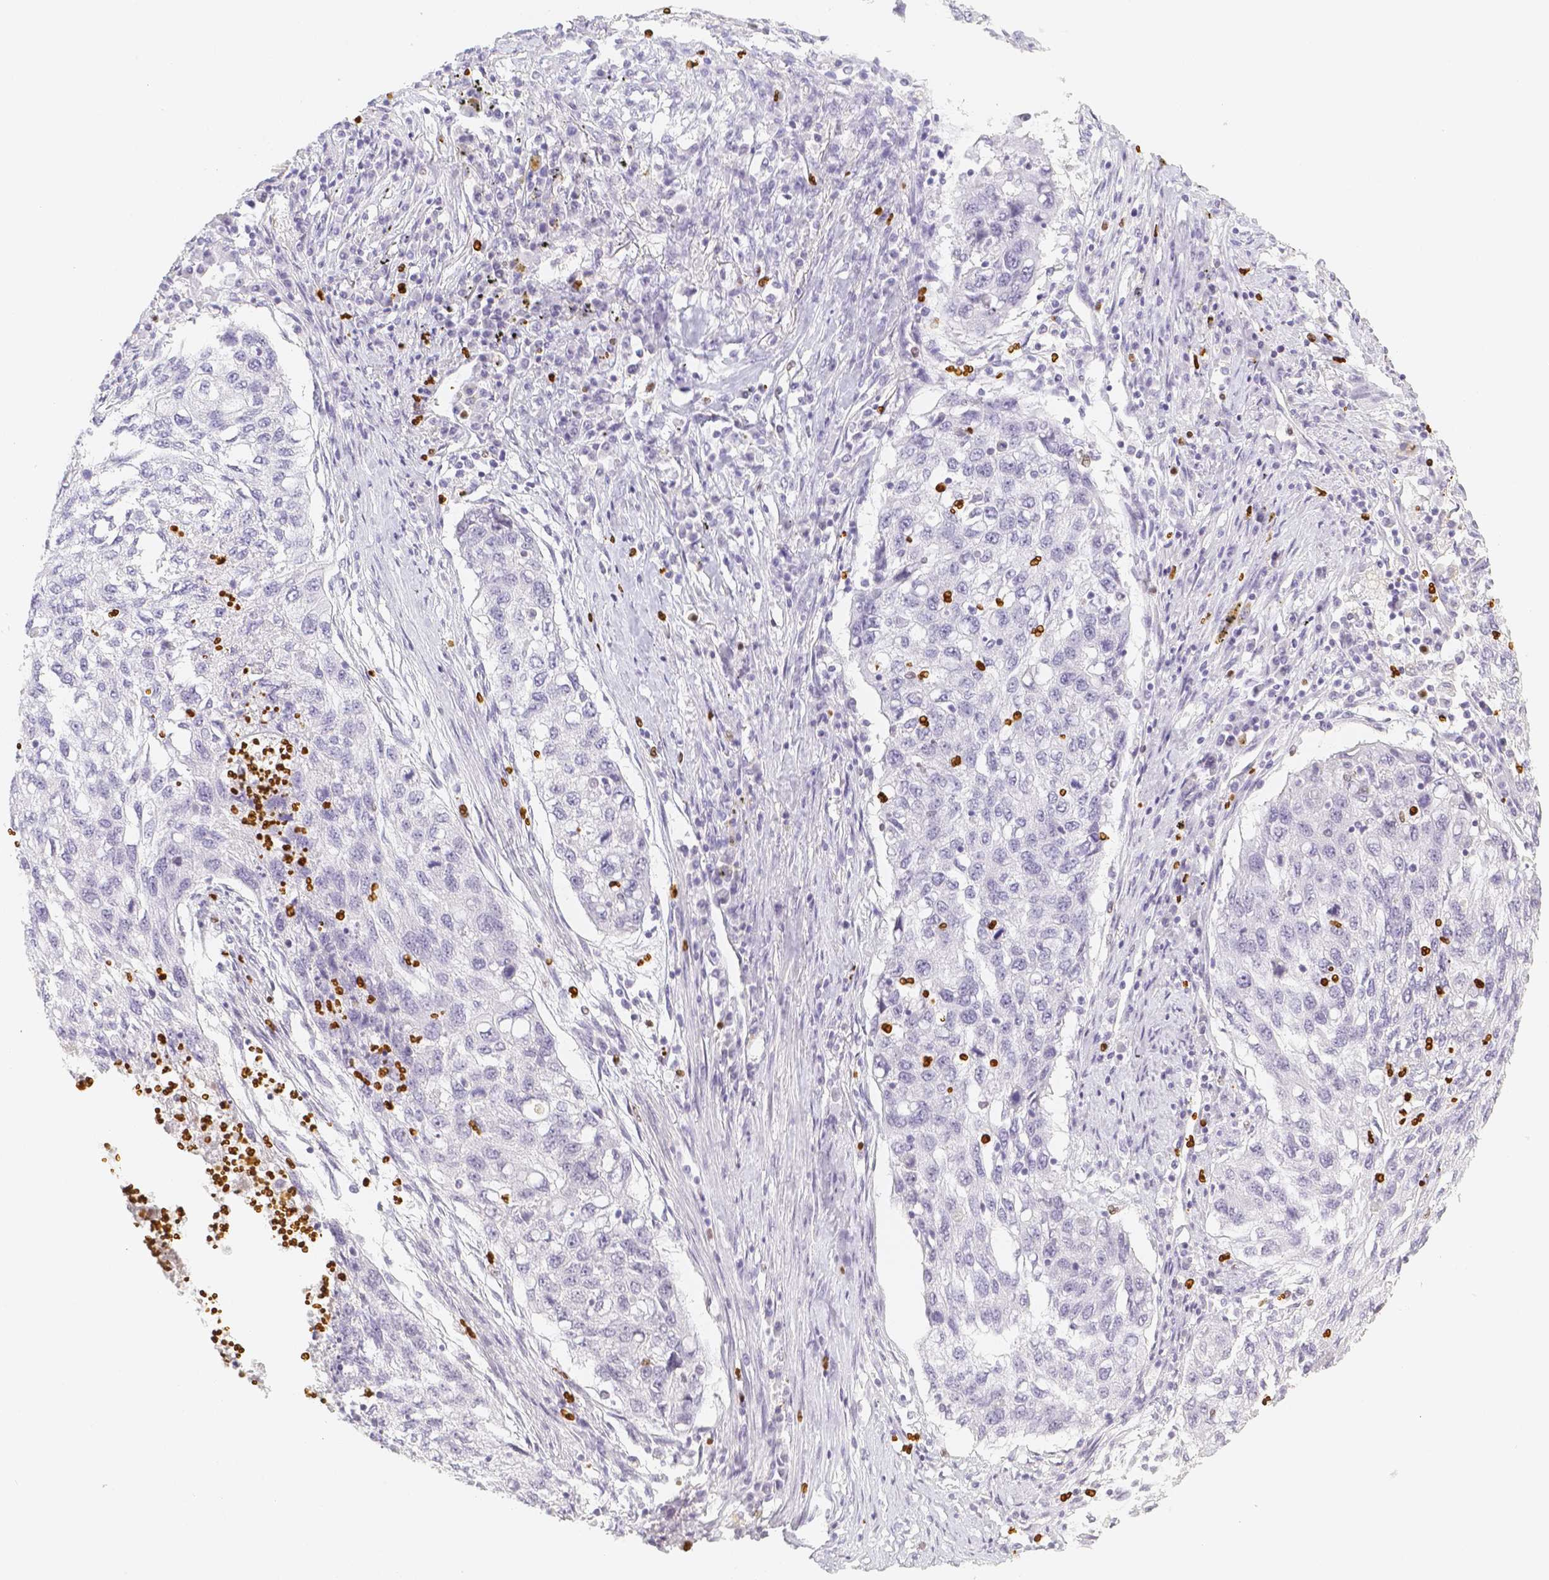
{"staining": {"intensity": "negative", "quantity": "none", "location": "none"}, "tissue": "lung cancer", "cell_type": "Tumor cells", "image_type": "cancer", "snomed": [{"axis": "morphology", "description": "Squamous cell carcinoma, NOS"}, {"axis": "topography", "description": "Lung"}], "caption": "Protein analysis of lung squamous cell carcinoma displays no significant positivity in tumor cells.", "gene": "PADI4", "patient": {"sex": "female", "age": 63}}